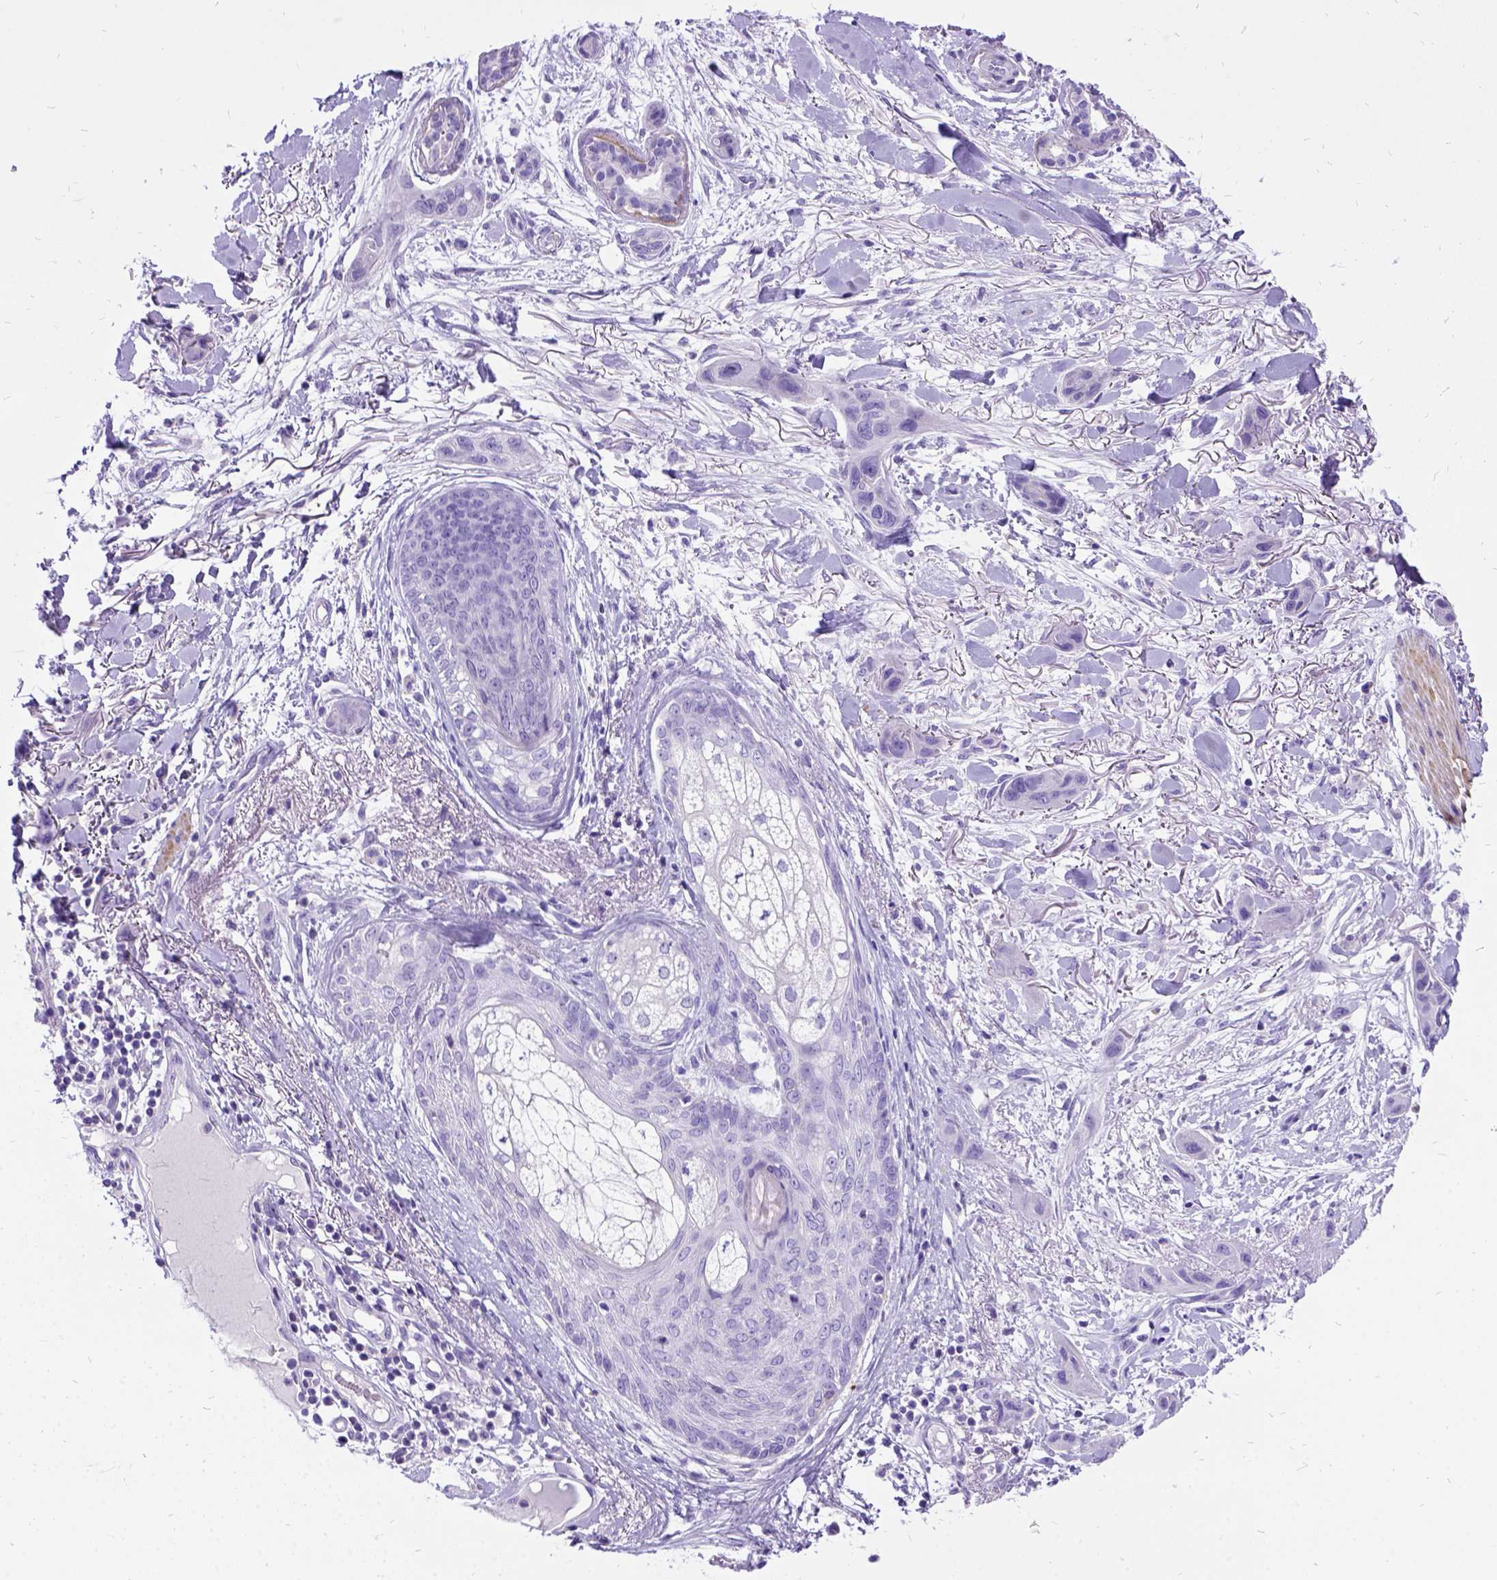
{"staining": {"intensity": "negative", "quantity": "none", "location": "none"}, "tissue": "skin cancer", "cell_type": "Tumor cells", "image_type": "cancer", "snomed": [{"axis": "morphology", "description": "Squamous cell carcinoma, NOS"}, {"axis": "topography", "description": "Skin"}], "caption": "The IHC image has no significant staining in tumor cells of skin cancer tissue.", "gene": "PRG2", "patient": {"sex": "male", "age": 79}}